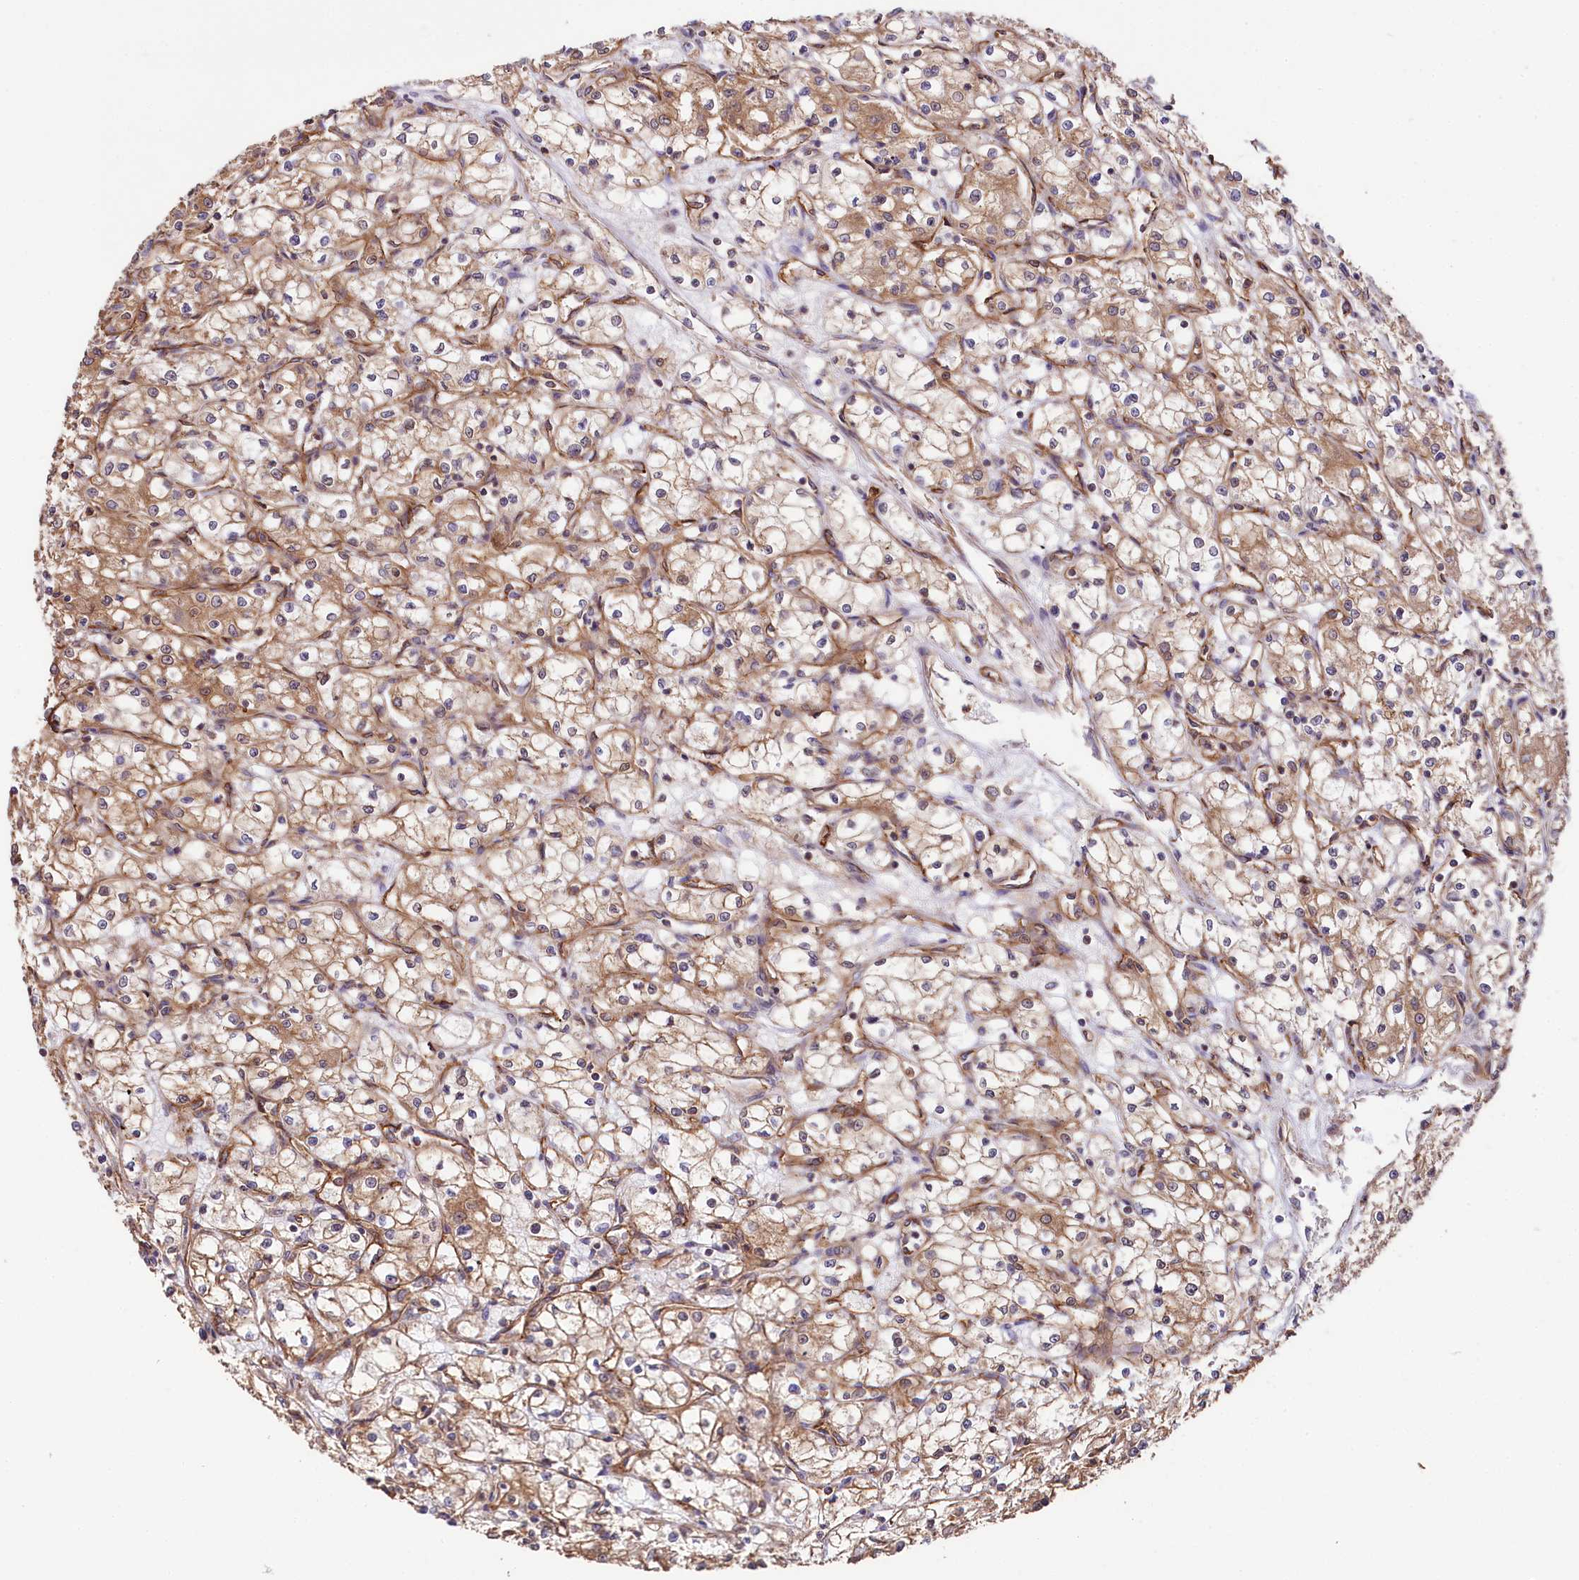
{"staining": {"intensity": "moderate", "quantity": ">75%", "location": "cytoplasmic/membranous"}, "tissue": "renal cancer", "cell_type": "Tumor cells", "image_type": "cancer", "snomed": [{"axis": "morphology", "description": "Adenocarcinoma, NOS"}, {"axis": "topography", "description": "Kidney"}], "caption": "Immunohistochemistry (DAB) staining of renal adenocarcinoma reveals moderate cytoplasmic/membranous protein positivity in about >75% of tumor cells. Using DAB (3,3'-diaminobenzidine) (brown) and hematoxylin (blue) stains, captured at high magnification using brightfield microscopy.", "gene": "CEP295", "patient": {"sex": "male", "age": 59}}